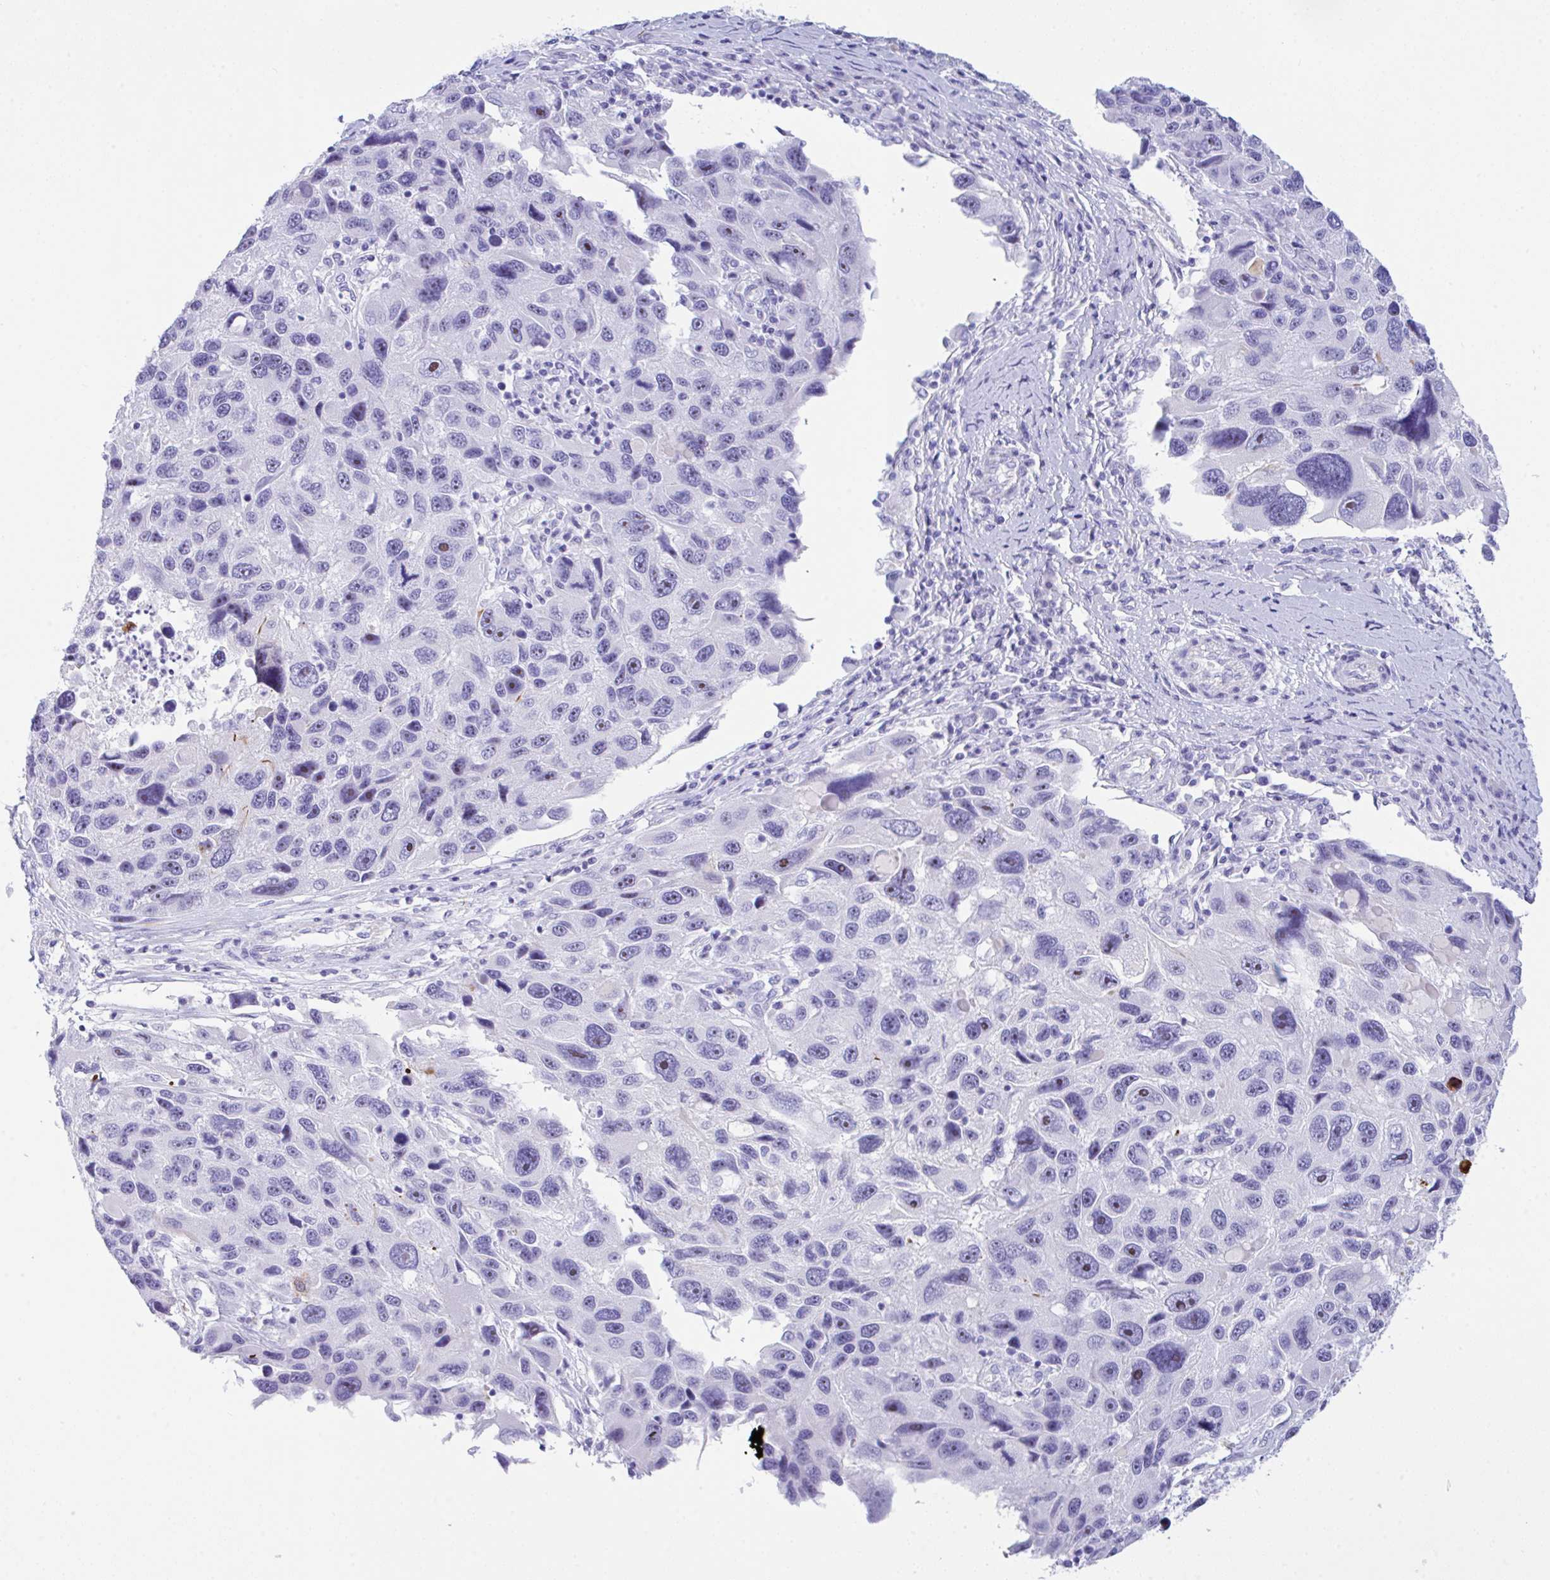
{"staining": {"intensity": "negative", "quantity": "none", "location": "none"}, "tissue": "melanoma", "cell_type": "Tumor cells", "image_type": "cancer", "snomed": [{"axis": "morphology", "description": "Malignant melanoma, NOS"}, {"axis": "topography", "description": "Skin"}], "caption": "Immunohistochemistry (IHC) image of neoplastic tissue: human melanoma stained with DAB (3,3'-diaminobenzidine) exhibits no significant protein positivity in tumor cells.", "gene": "NDUFAF8", "patient": {"sex": "male", "age": 53}}